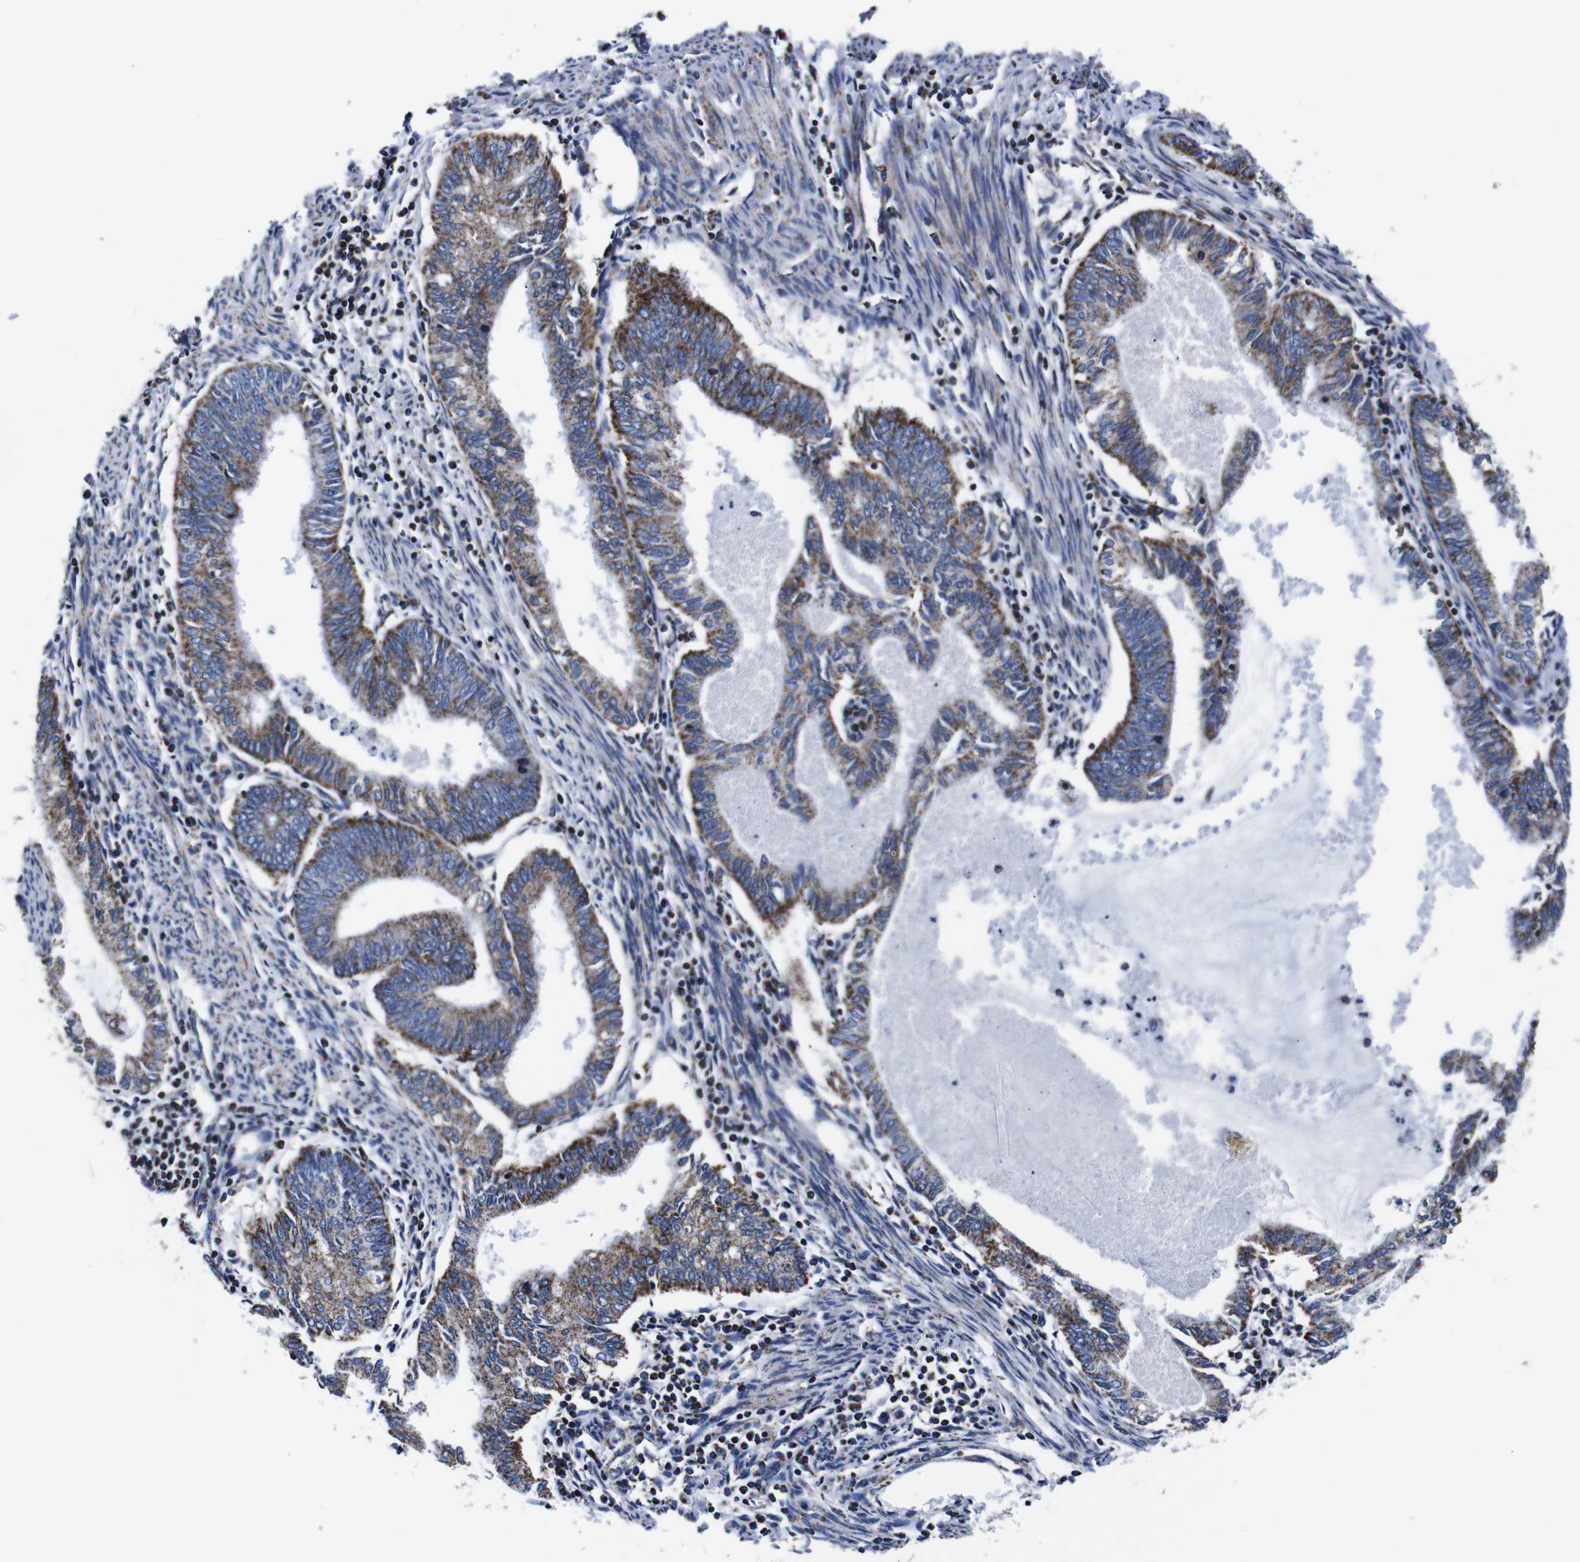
{"staining": {"intensity": "moderate", "quantity": ">75%", "location": "cytoplasmic/membranous"}, "tissue": "endometrial cancer", "cell_type": "Tumor cells", "image_type": "cancer", "snomed": [{"axis": "morphology", "description": "Adenocarcinoma, NOS"}, {"axis": "topography", "description": "Endometrium"}], "caption": "Adenocarcinoma (endometrial) was stained to show a protein in brown. There is medium levels of moderate cytoplasmic/membranous expression in approximately >75% of tumor cells.", "gene": "FKBP9", "patient": {"sex": "female", "age": 86}}